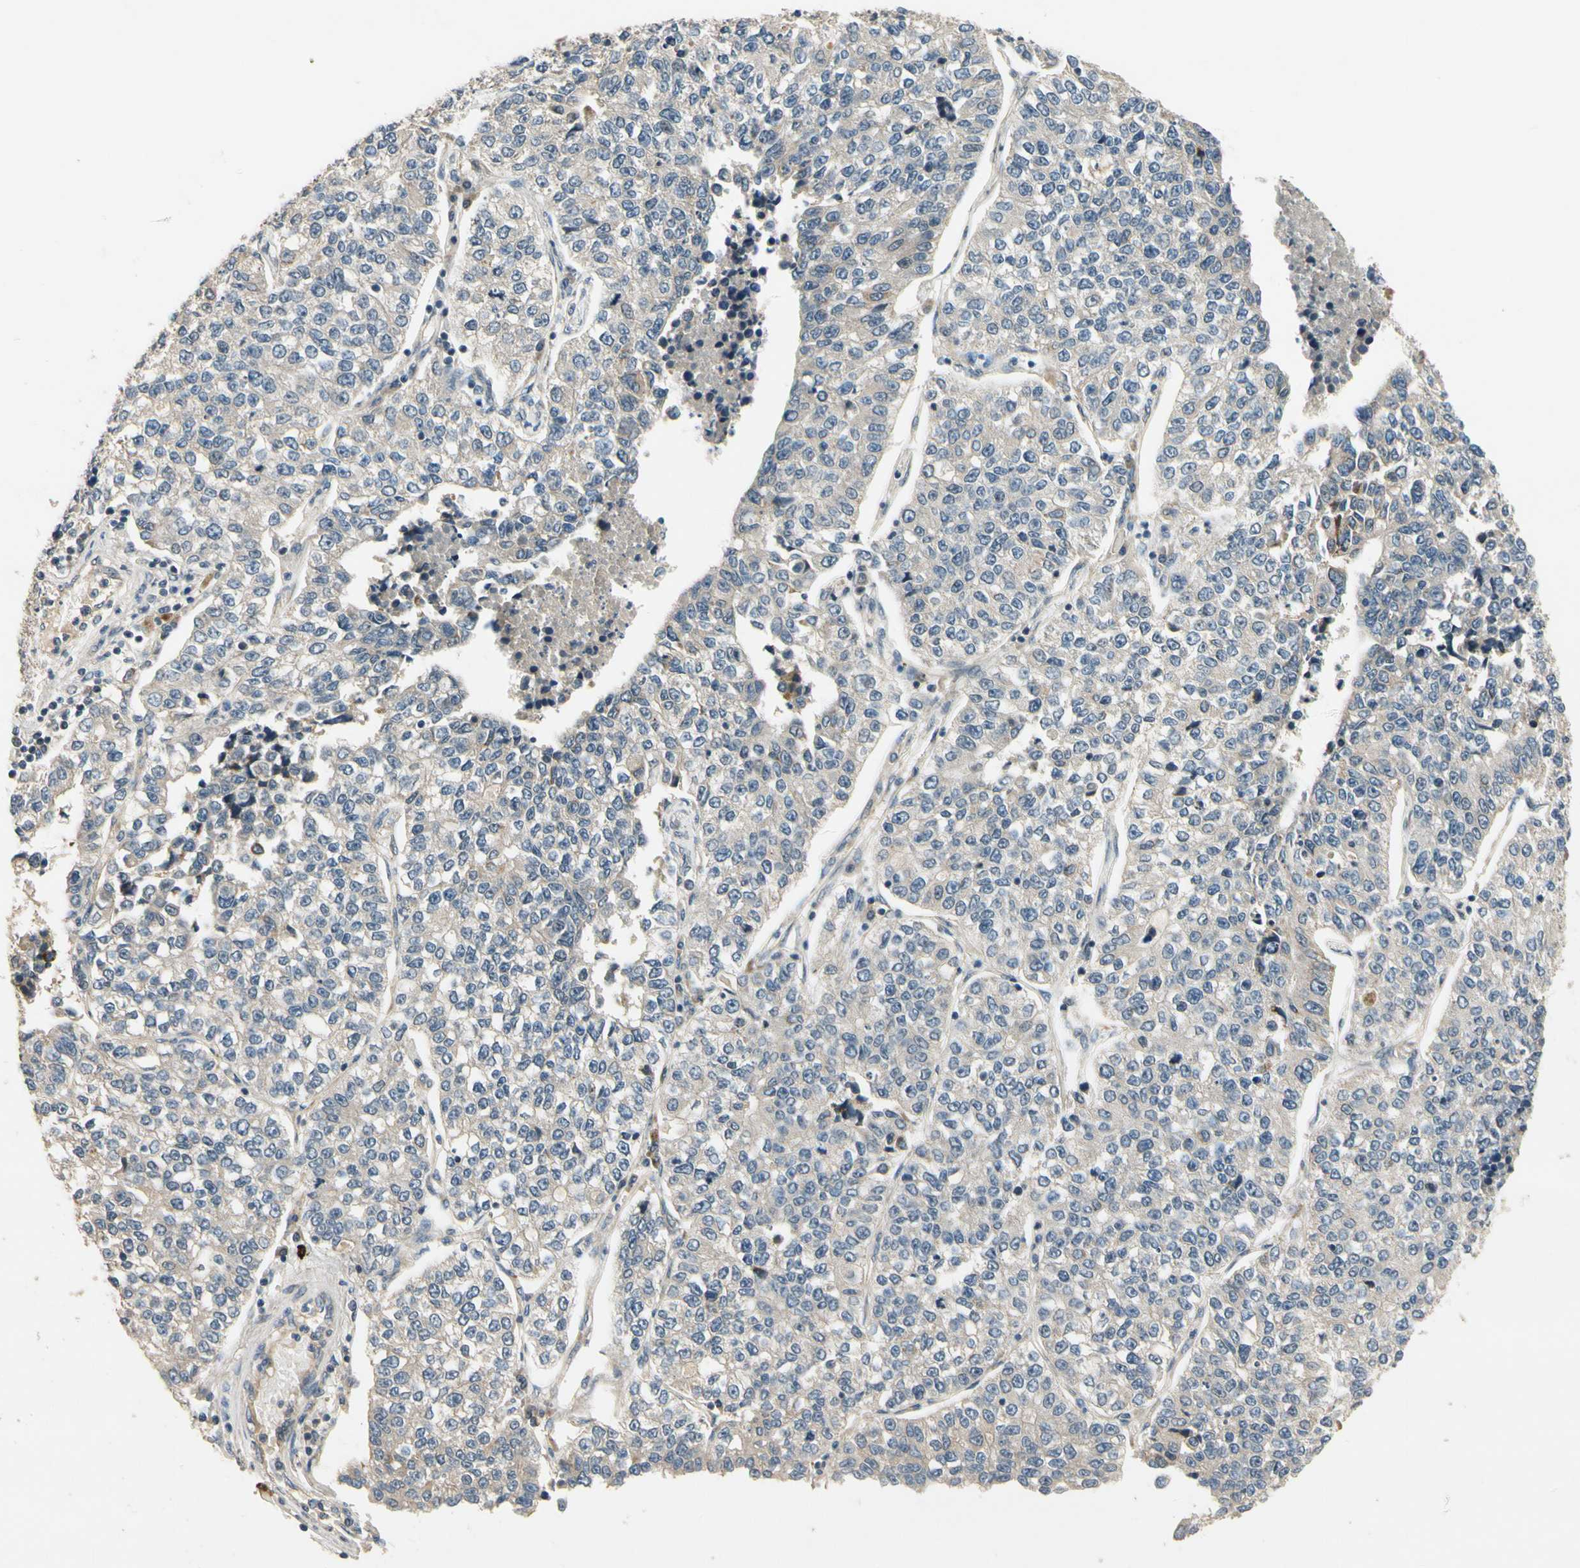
{"staining": {"intensity": "weak", "quantity": "<25%", "location": "cytoplasmic/membranous"}, "tissue": "lung cancer", "cell_type": "Tumor cells", "image_type": "cancer", "snomed": [{"axis": "morphology", "description": "Adenocarcinoma, NOS"}, {"axis": "topography", "description": "Lung"}], "caption": "Tumor cells are negative for protein expression in human adenocarcinoma (lung).", "gene": "ALKBH3", "patient": {"sex": "male", "age": 49}}